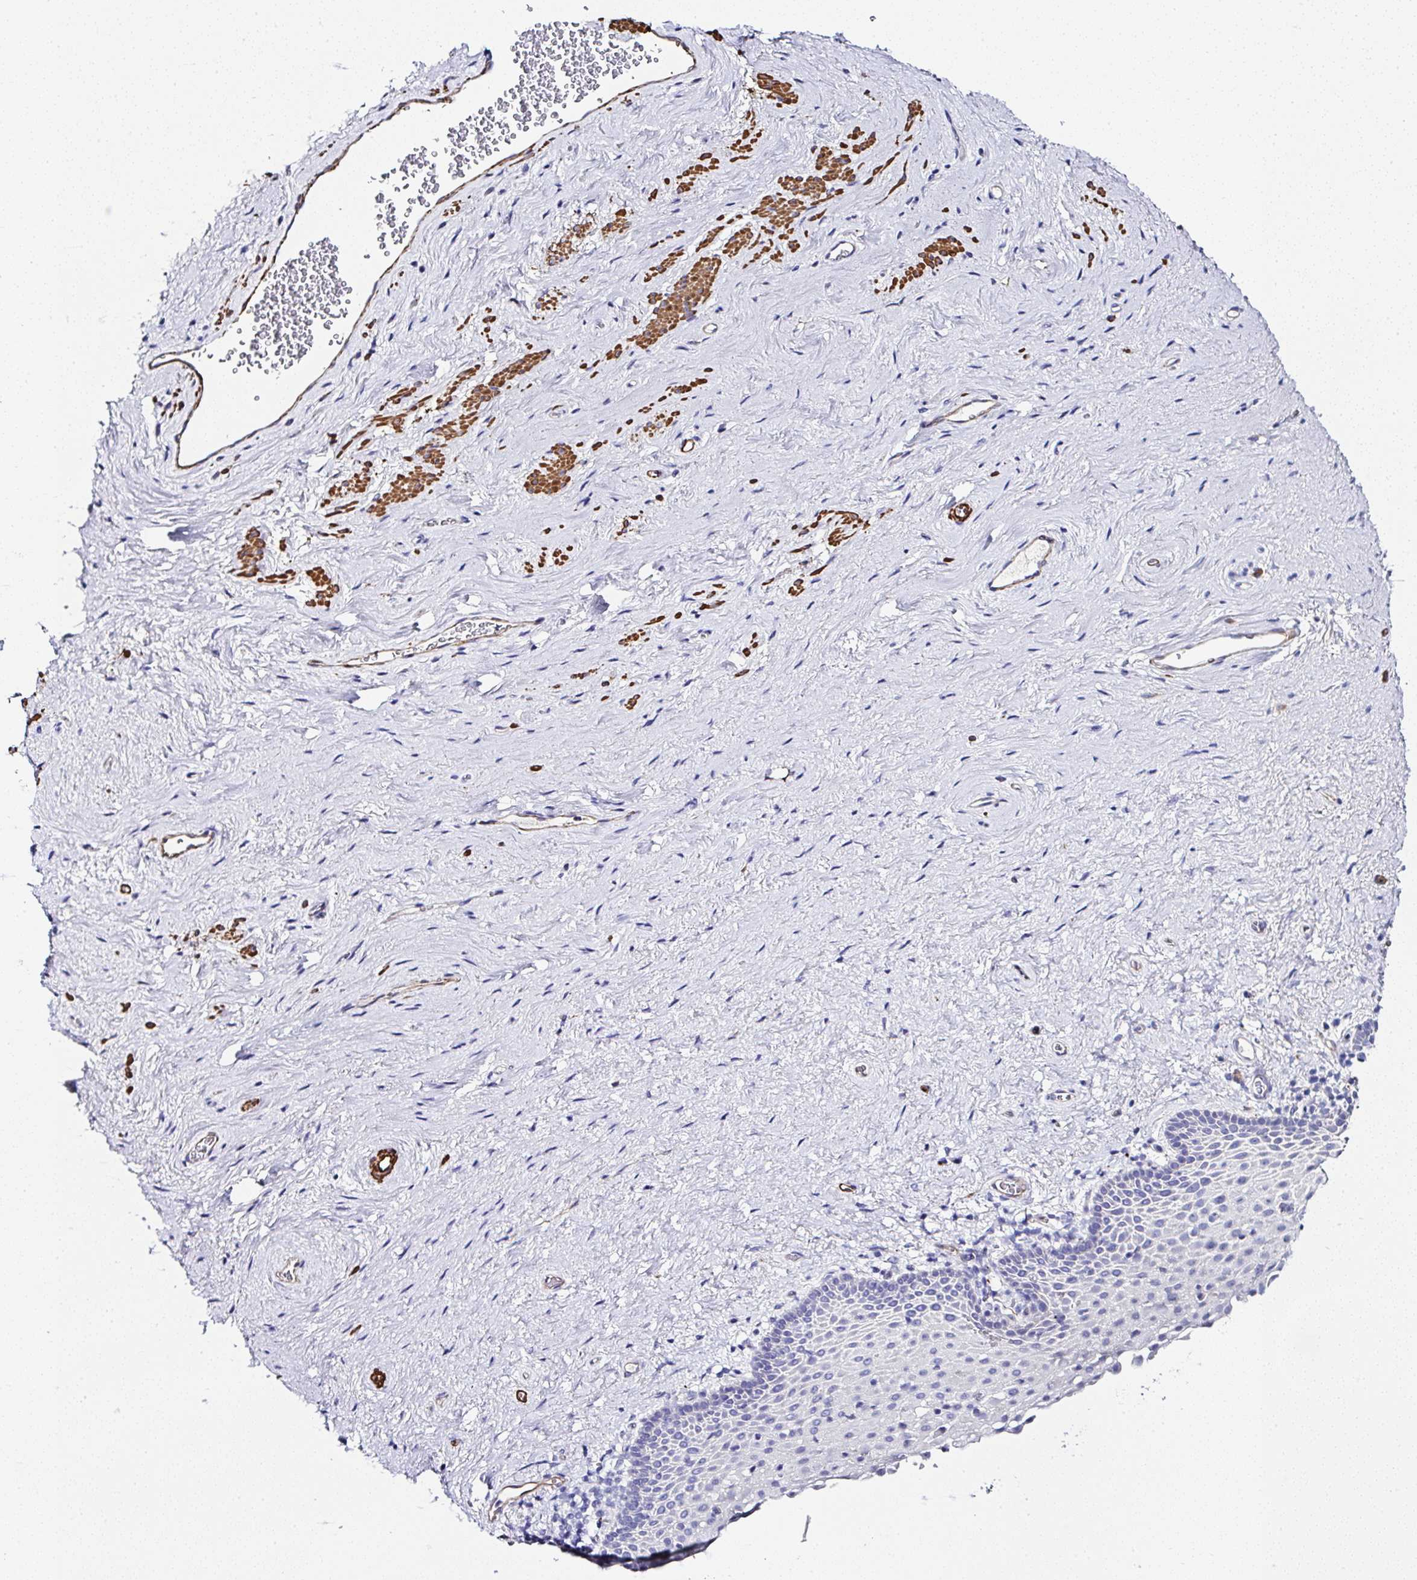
{"staining": {"intensity": "negative", "quantity": "none", "location": "none"}, "tissue": "vagina", "cell_type": "Squamous epithelial cells", "image_type": "normal", "snomed": [{"axis": "morphology", "description": "Normal tissue, NOS"}, {"axis": "topography", "description": "Vagina"}], "caption": "This is a histopathology image of immunohistochemistry (IHC) staining of unremarkable vagina, which shows no positivity in squamous epithelial cells. (DAB (3,3'-diaminobenzidine) immunohistochemistry (IHC), high magnification).", "gene": "PPFIA4", "patient": {"sex": "female", "age": 61}}